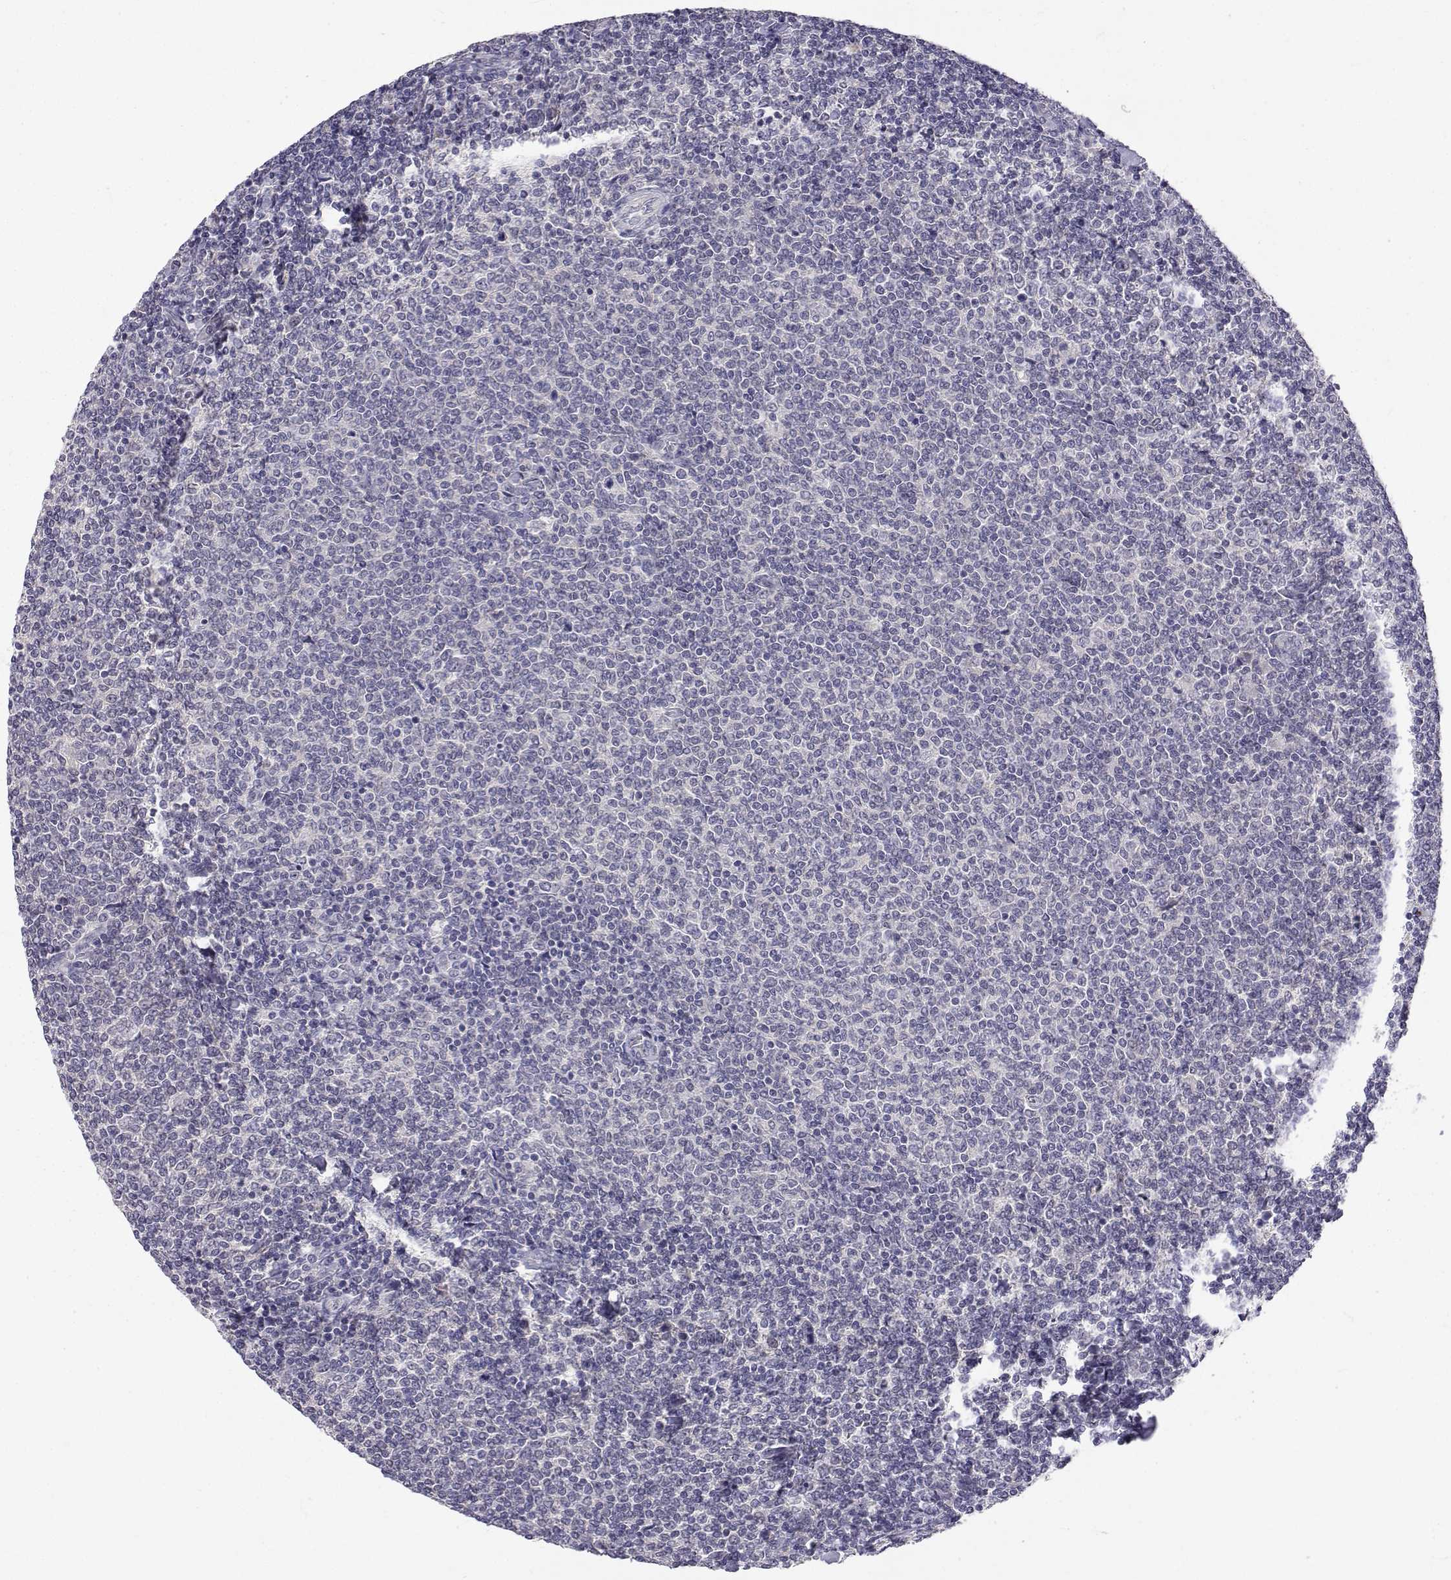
{"staining": {"intensity": "negative", "quantity": "none", "location": "none"}, "tissue": "lymphoma", "cell_type": "Tumor cells", "image_type": "cancer", "snomed": [{"axis": "morphology", "description": "Malignant lymphoma, non-Hodgkin's type, Low grade"}, {"axis": "topography", "description": "Lymph node"}], "caption": "IHC histopathology image of human low-grade malignant lymphoma, non-Hodgkin's type stained for a protein (brown), which reveals no expression in tumor cells.", "gene": "SLC6A3", "patient": {"sex": "male", "age": 52}}